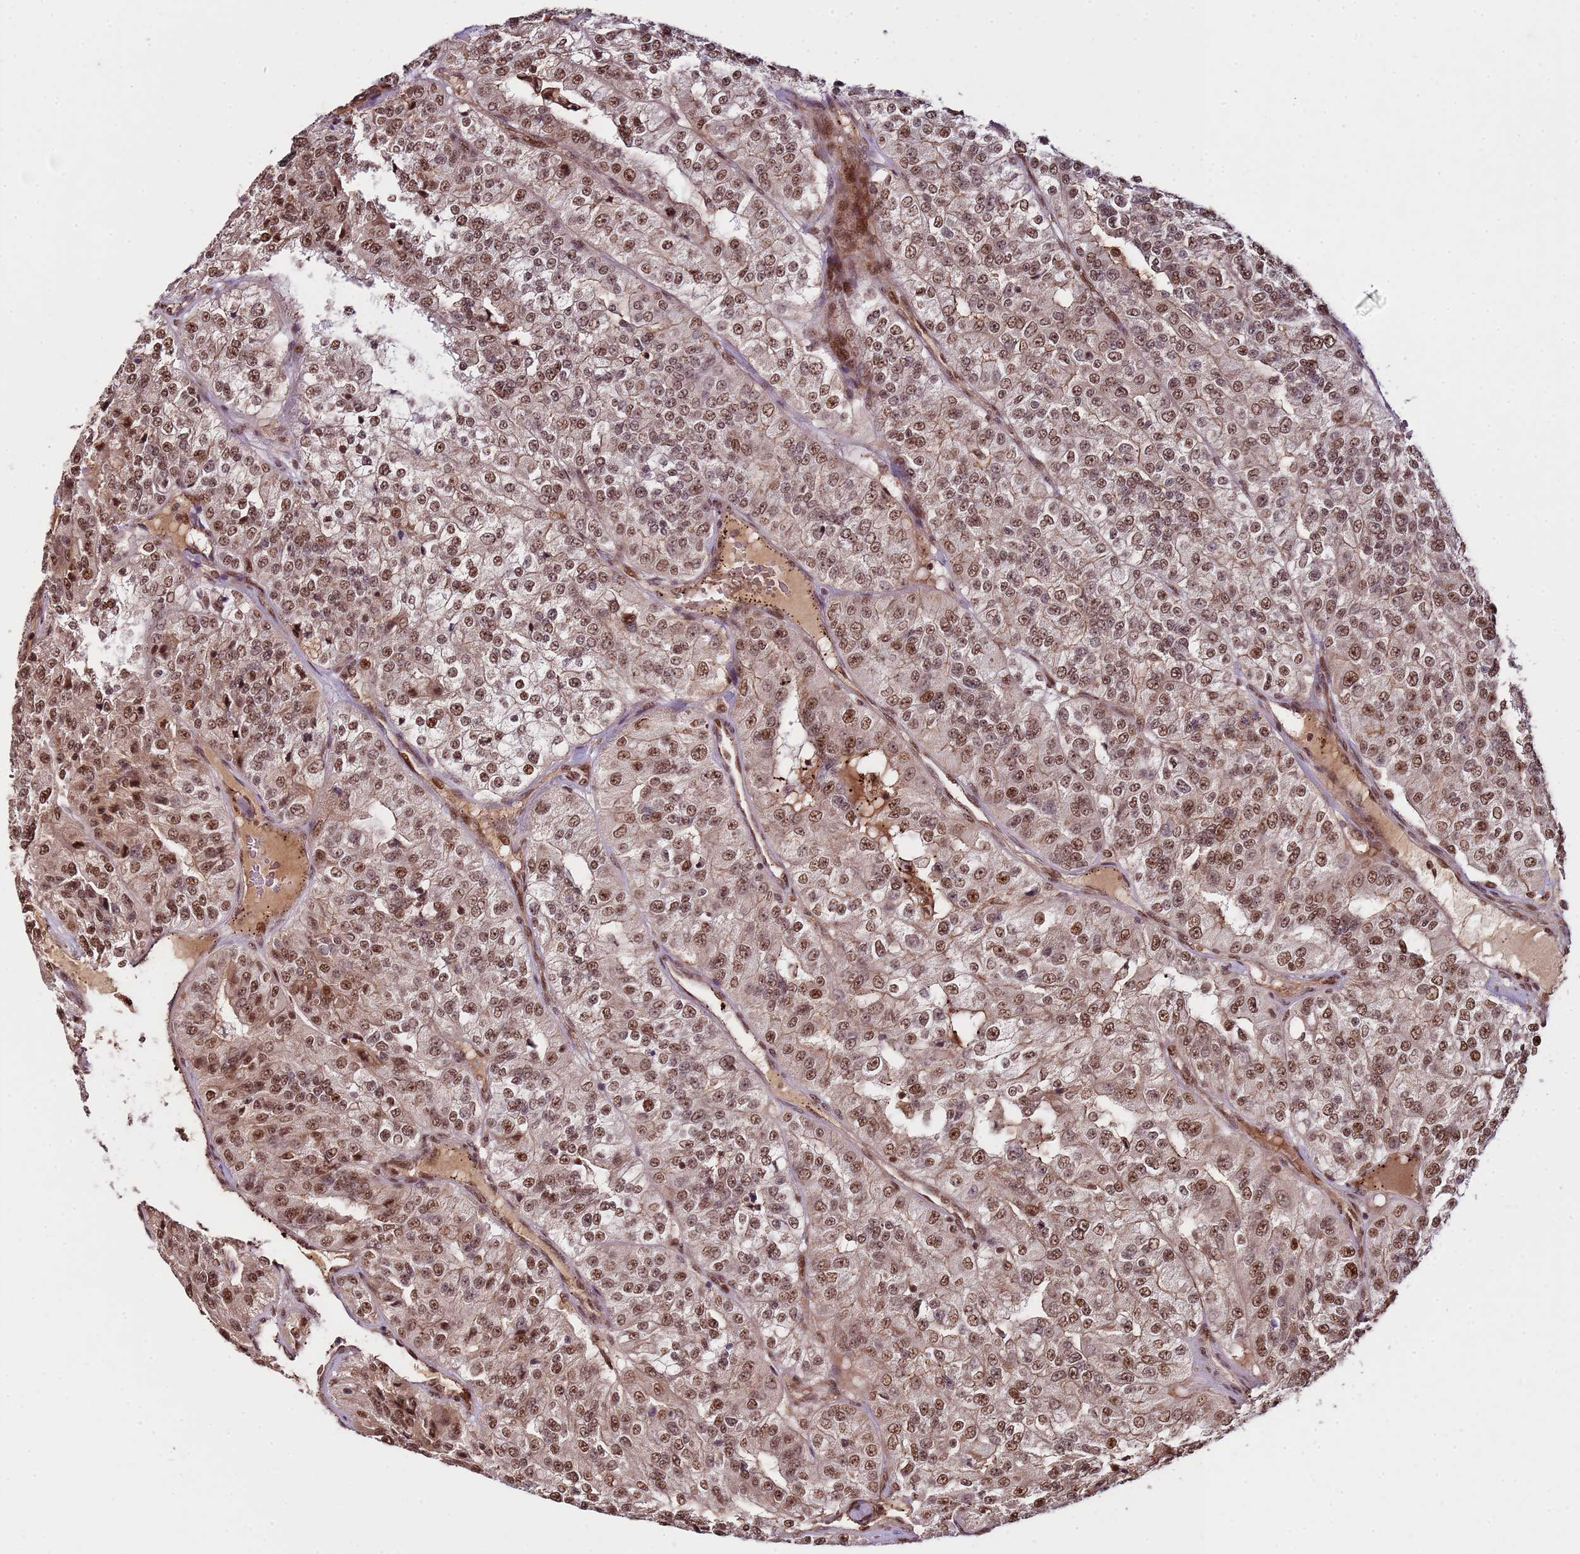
{"staining": {"intensity": "moderate", "quantity": ">75%", "location": "nuclear"}, "tissue": "renal cancer", "cell_type": "Tumor cells", "image_type": "cancer", "snomed": [{"axis": "morphology", "description": "Adenocarcinoma, NOS"}, {"axis": "topography", "description": "Kidney"}], "caption": "Protein expression analysis of renal cancer demonstrates moderate nuclear staining in about >75% of tumor cells. Nuclei are stained in blue.", "gene": "ZBTB12", "patient": {"sex": "female", "age": 63}}